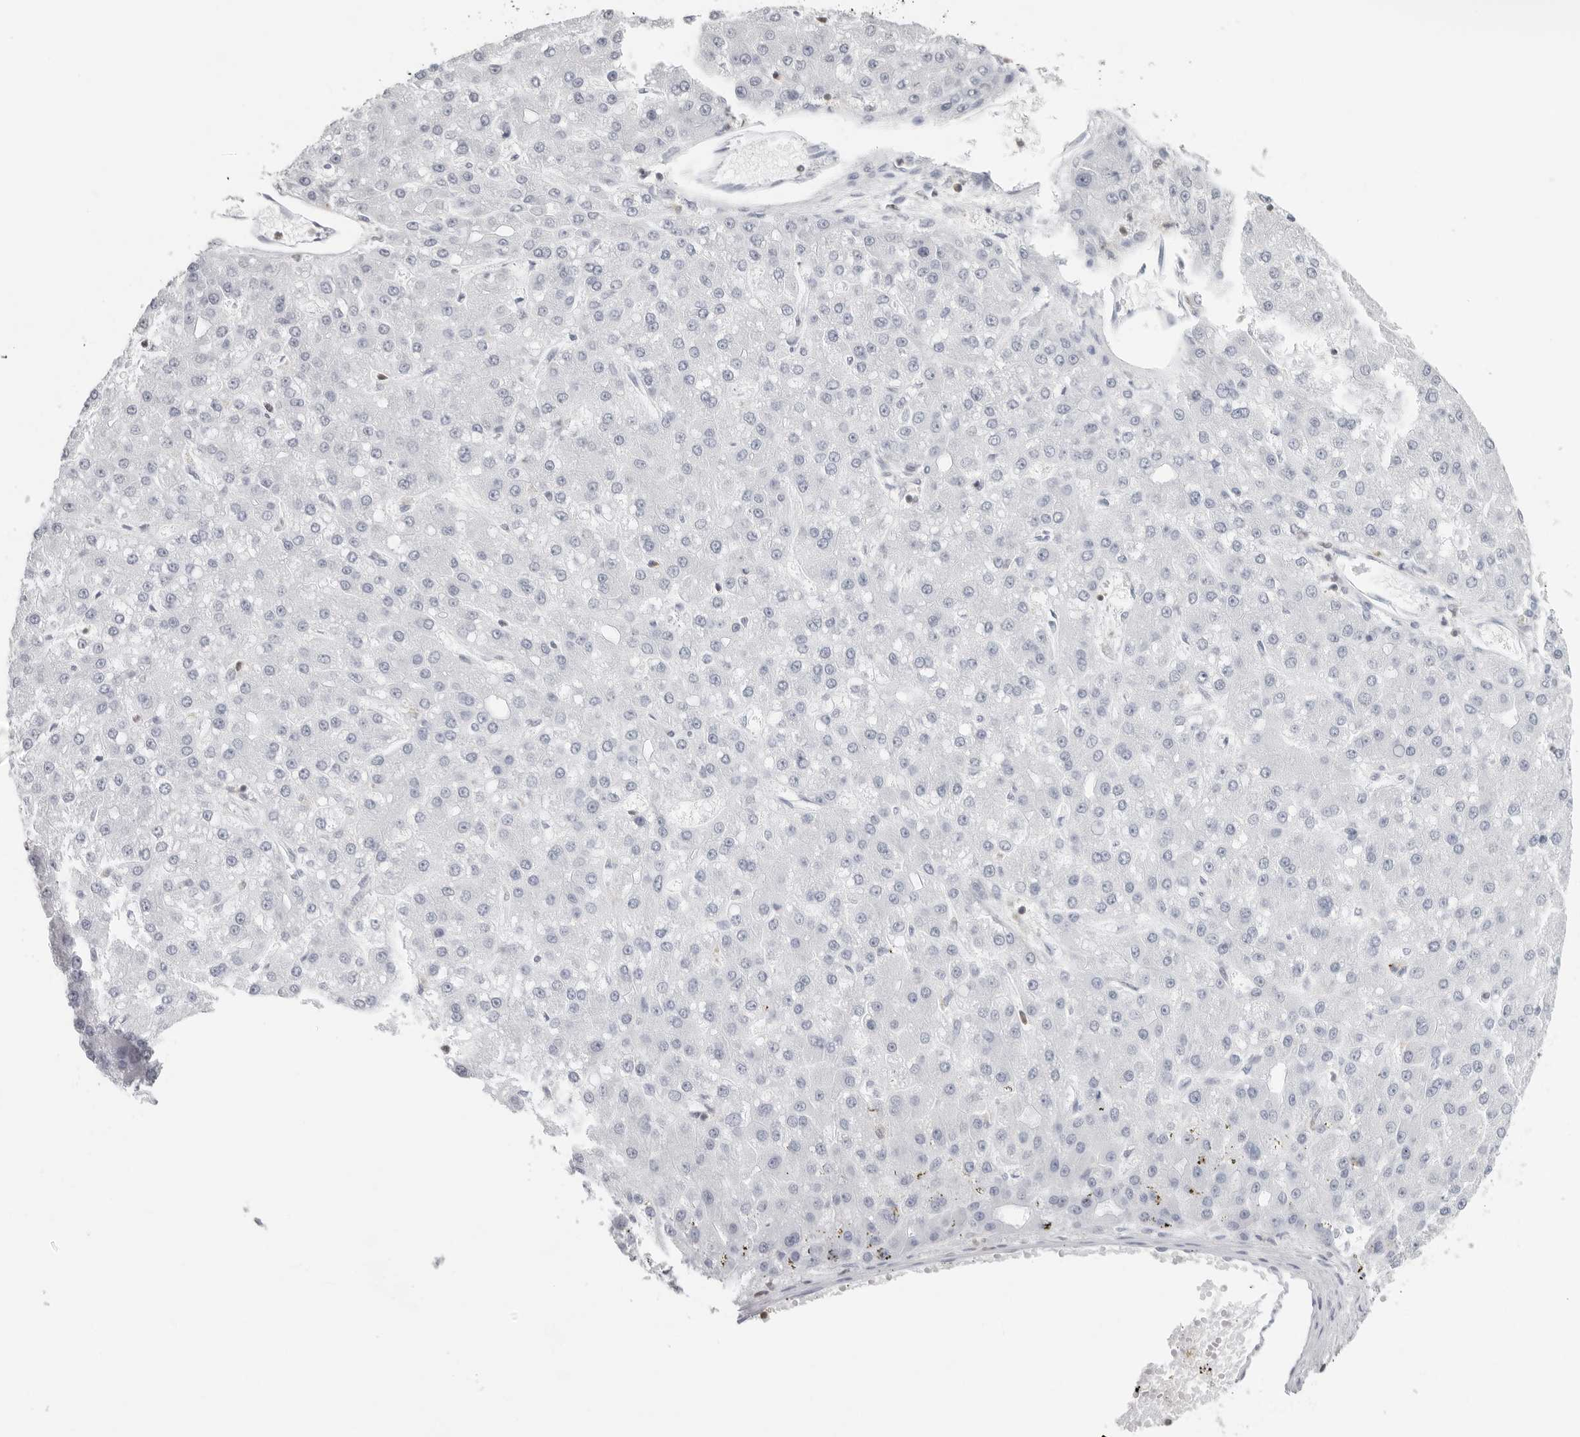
{"staining": {"intensity": "negative", "quantity": "none", "location": "none"}, "tissue": "liver cancer", "cell_type": "Tumor cells", "image_type": "cancer", "snomed": [{"axis": "morphology", "description": "Carcinoma, Hepatocellular, NOS"}, {"axis": "topography", "description": "Liver"}], "caption": "Tumor cells show no significant staining in liver cancer (hepatocellular carcinoma).", "gene": "FMNL1", "patient": {"sex": "male", "age": 67}}